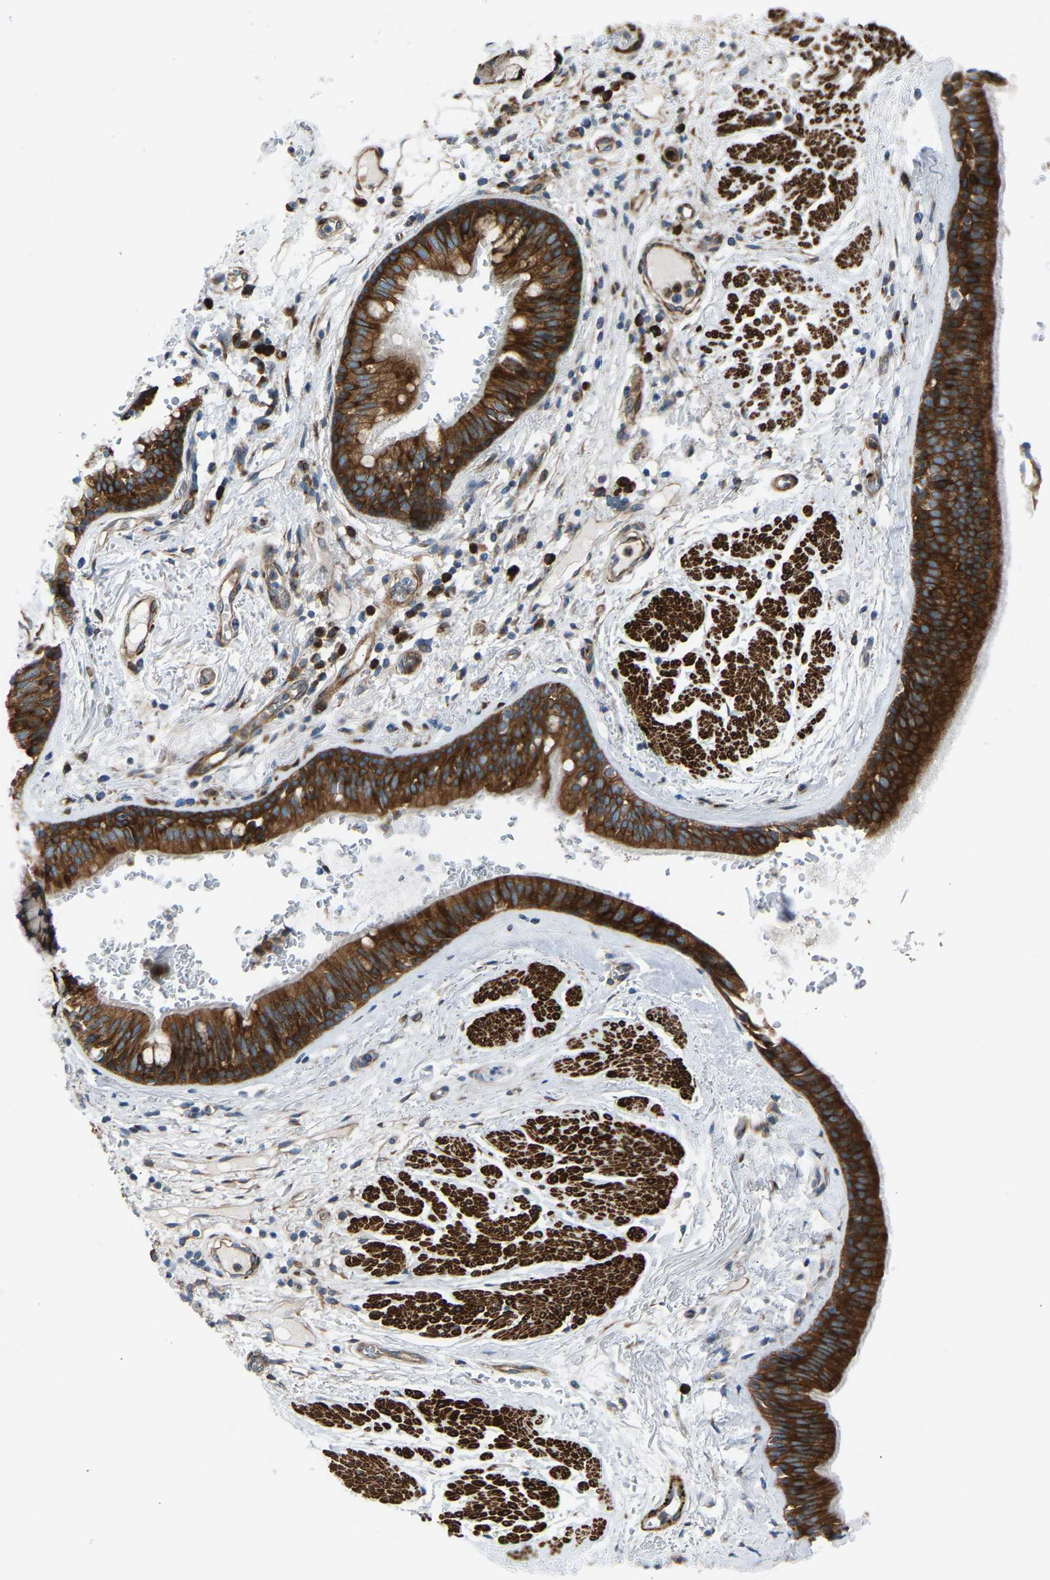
{"staining": {"intensity": "strong", "quantity": ">75%", "location": "cytoplasmic/membranous"}, "tissue": "bronchus", "cell_type": "Respiratory epithelial cells", "image_type": "normal", "snomed": [{"axis": "morphology", "description": "Normal tissue, NOS"}, {"axis": "topography", "description": "Cartilage tissue"}], "caption": "About >75% of respiratory epithelial cells in normal human bronchus show strong cytoplasmic/membranous protein positivity as visualized by brown immunohistochemical staining.", "gene": "VPS41", "patient": {"sex": "female", "age": 63}}